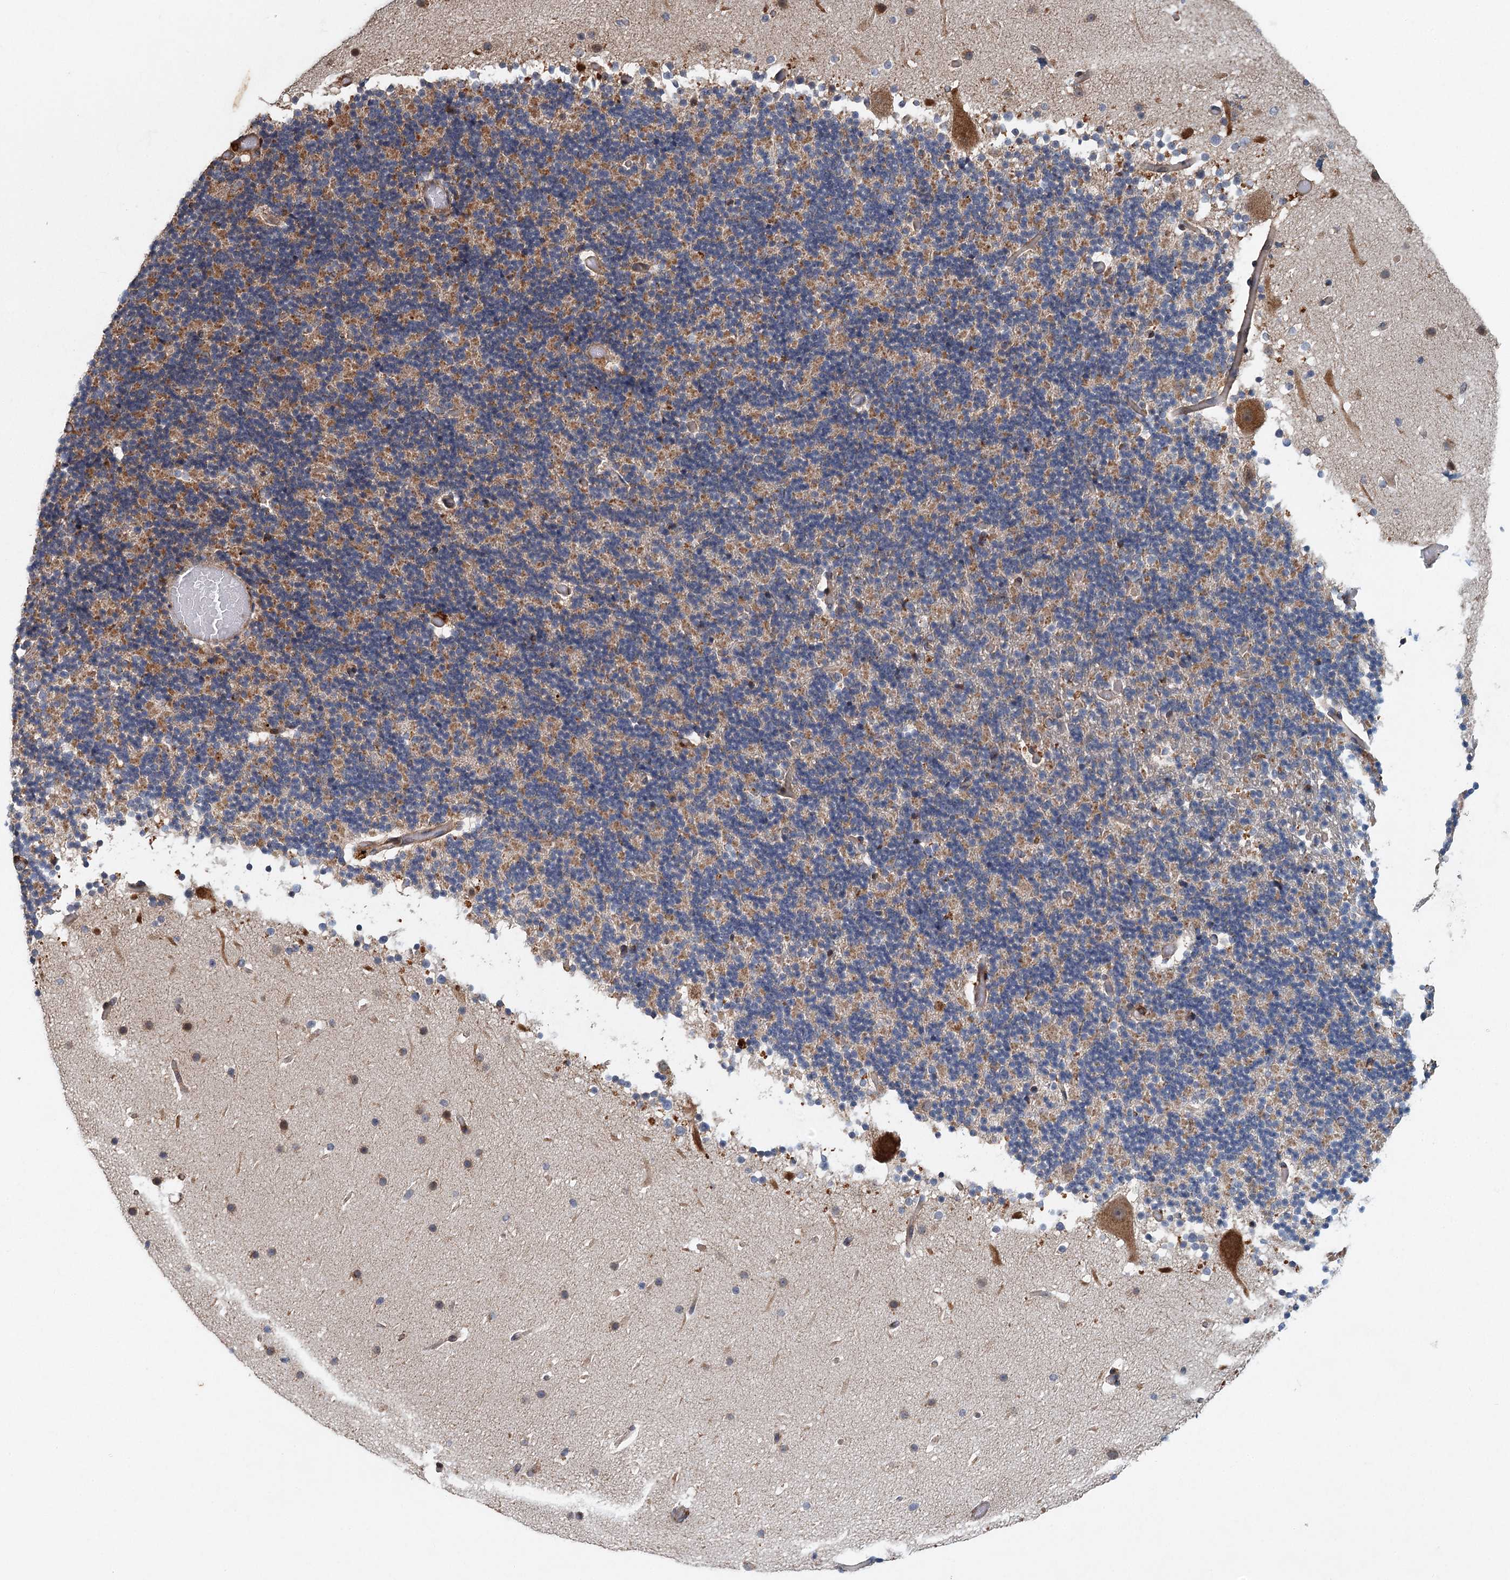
{"staining": {"intensity": "moderate", "quantity": "25%-75%", "location": "cytoplasmic/membranous"}, "tissue": "cerebellum", "cell_type": "Cells in granular layer", "image_type": "normal", "snomed": [{"axis": "morphology", "description": "Normal tissue, NOS"}, {"axis": "topography", "description": "Cerebellum"}], "caption": "Protein expression analysis of benign human cerebellum reveals moderate cytoplasmic/membranous positivity in about 25%-75% of cells in granular layer. The staining was performed using DAB to visualize the protein expression in brown, while the nuclei were stained in blue with hematoxylin (Magnification: 20x).", "gene": "SRPX2", "patient": {"sex": "male", "age": 57}}